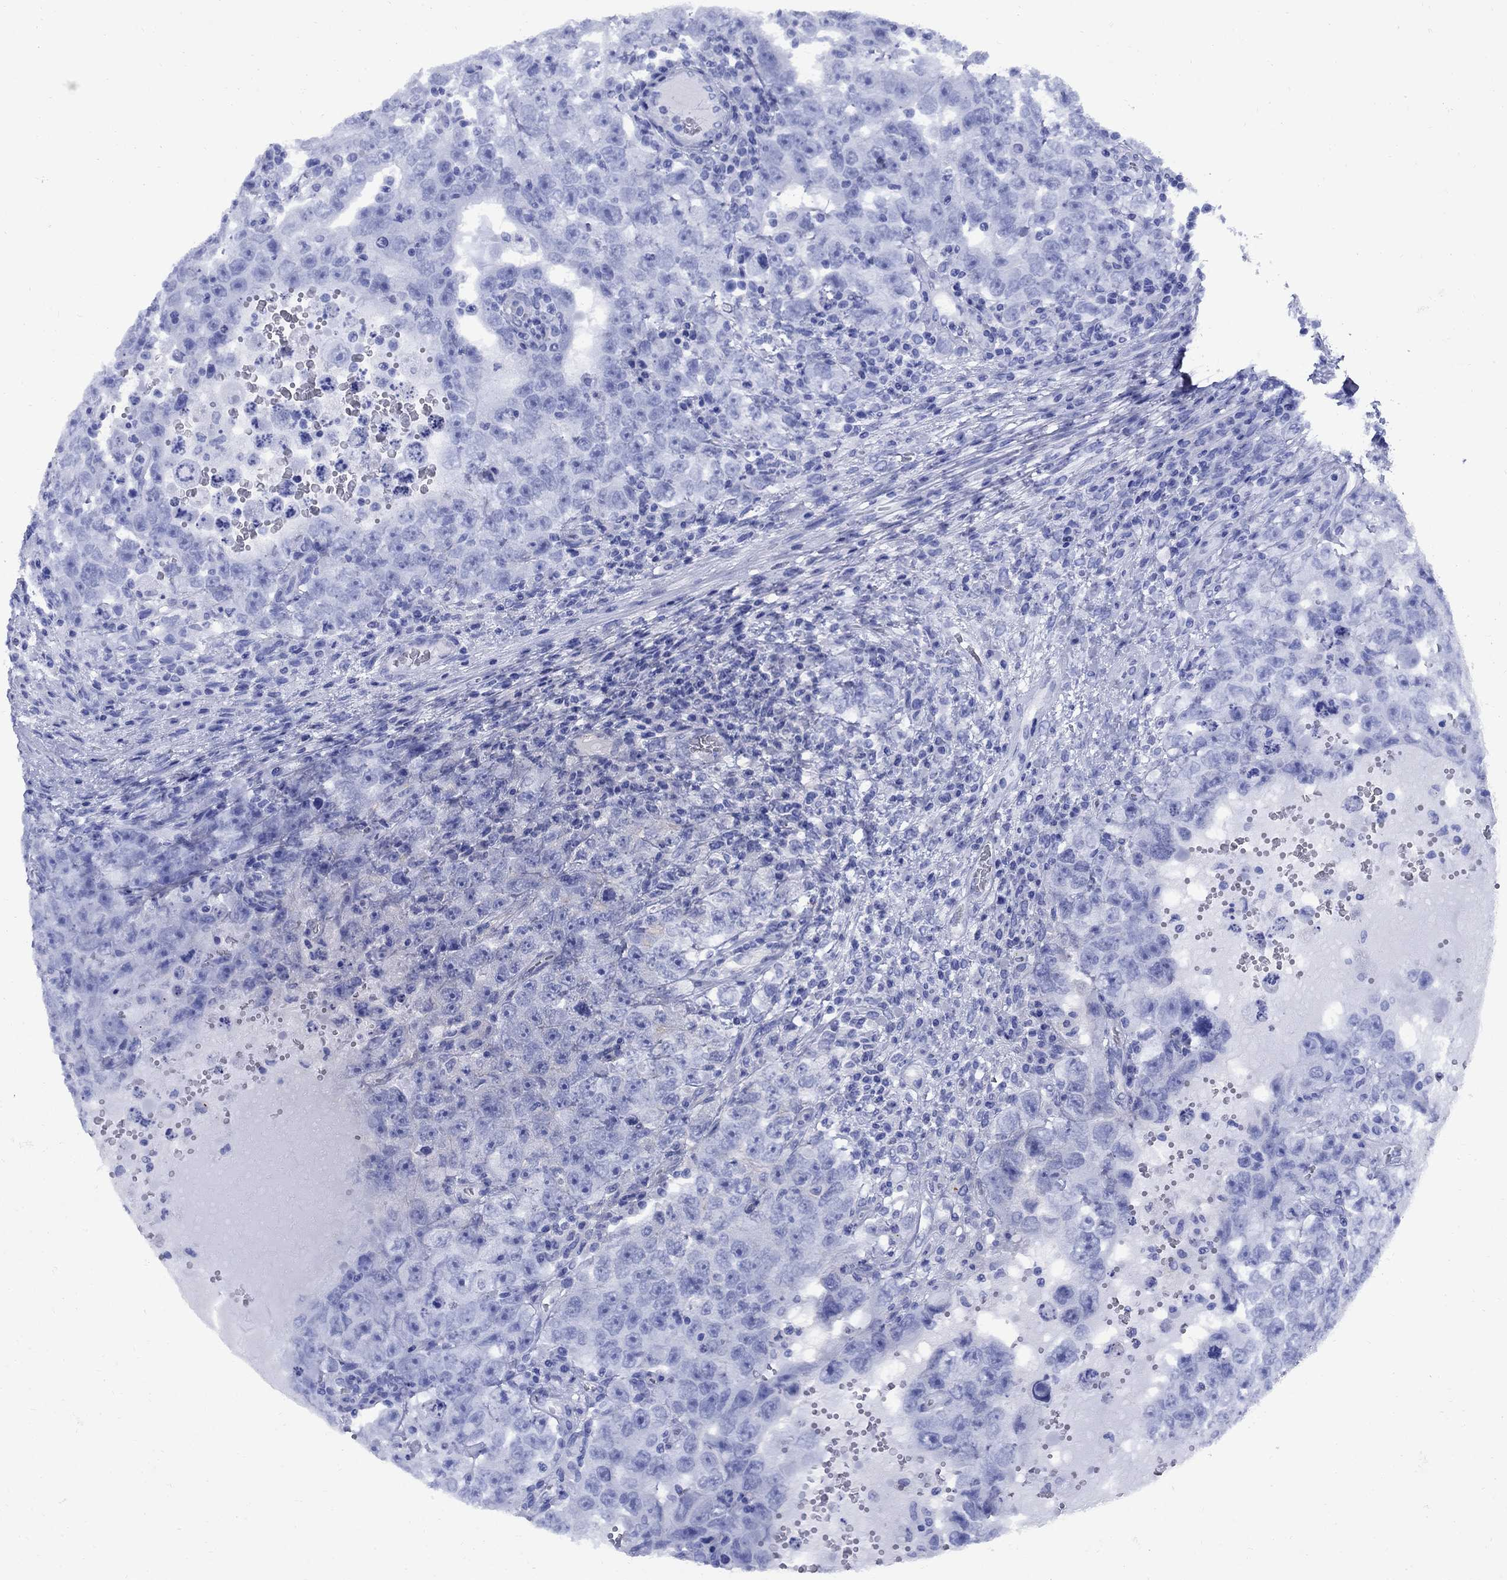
{"staining": {"intensity": "negative", "quantity": "none", "location": "none"}, "tissue": "testis cancer", "cell_type": "Tumor cells", "image_type": "cancer", "snomed": [{"axis": "morphology", "description": "Carcinoma, Embryonal, NOS"}, {"axis": "topography", "description": "Testis"}], "caption": "Testis cancer was stained to show a protein in brown. There is no significant staining in tumor cells.", "gene": "SMCP", "patient": {"sex": "male", "age": 26}}